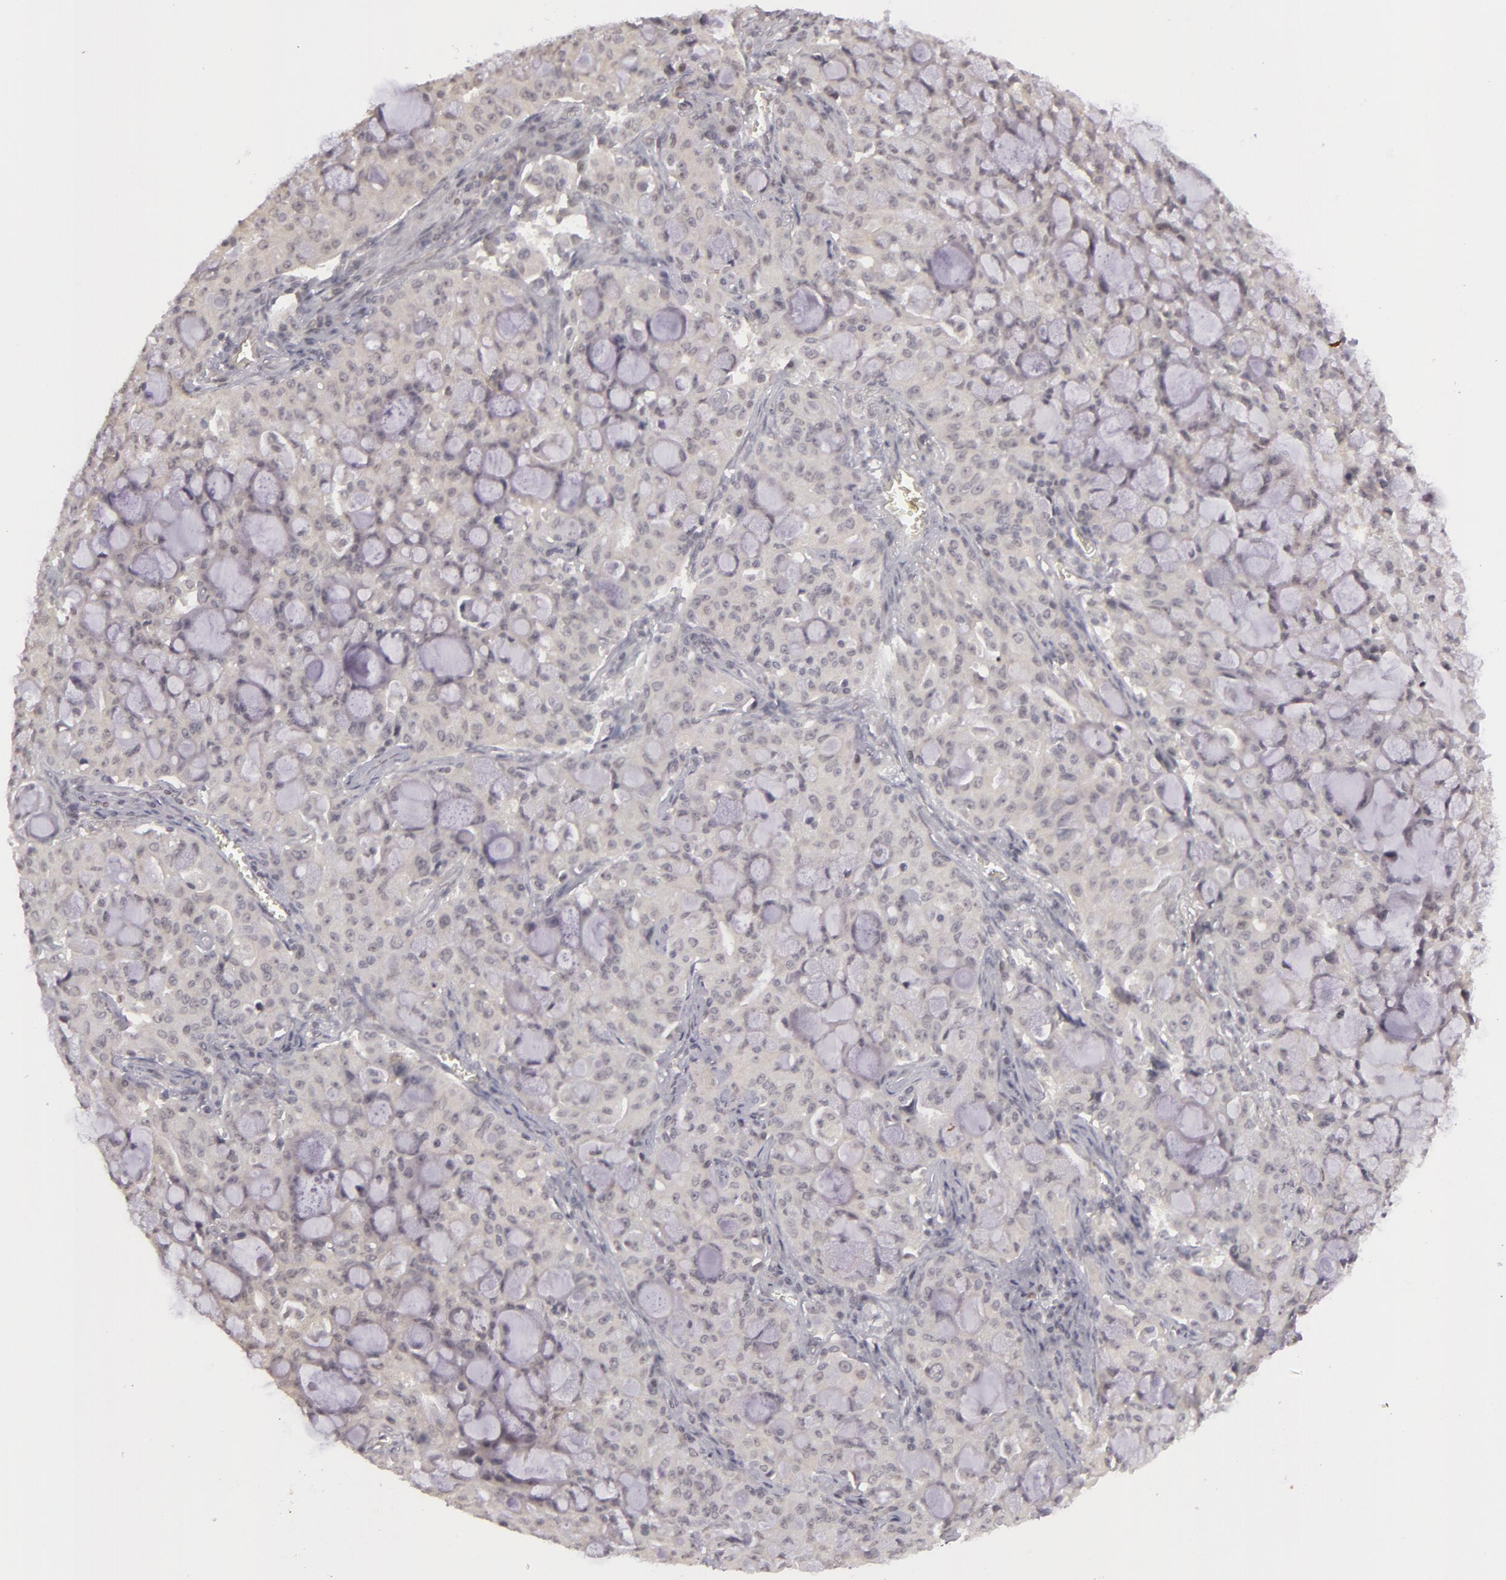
{"staining": {"intensity": "negative", "quantity": "none", "location": "none"}, "tissue": "lung cancer", "cell_type": "Tumor cells", "image_type": "cancer", "snomed": [{"axis": "morphology", "description": "Adenocarcinoma, NOS"}, {"axis": "topography", "description": "Lung"}], "caption": "High power microscopy histopathology image of an immunohistochemistry image of lung adenocarcinoma, revealing no significant positivity in tumor cells.", "gene": "RRP7A", "patient": {"sex": "female", "age": 44}}